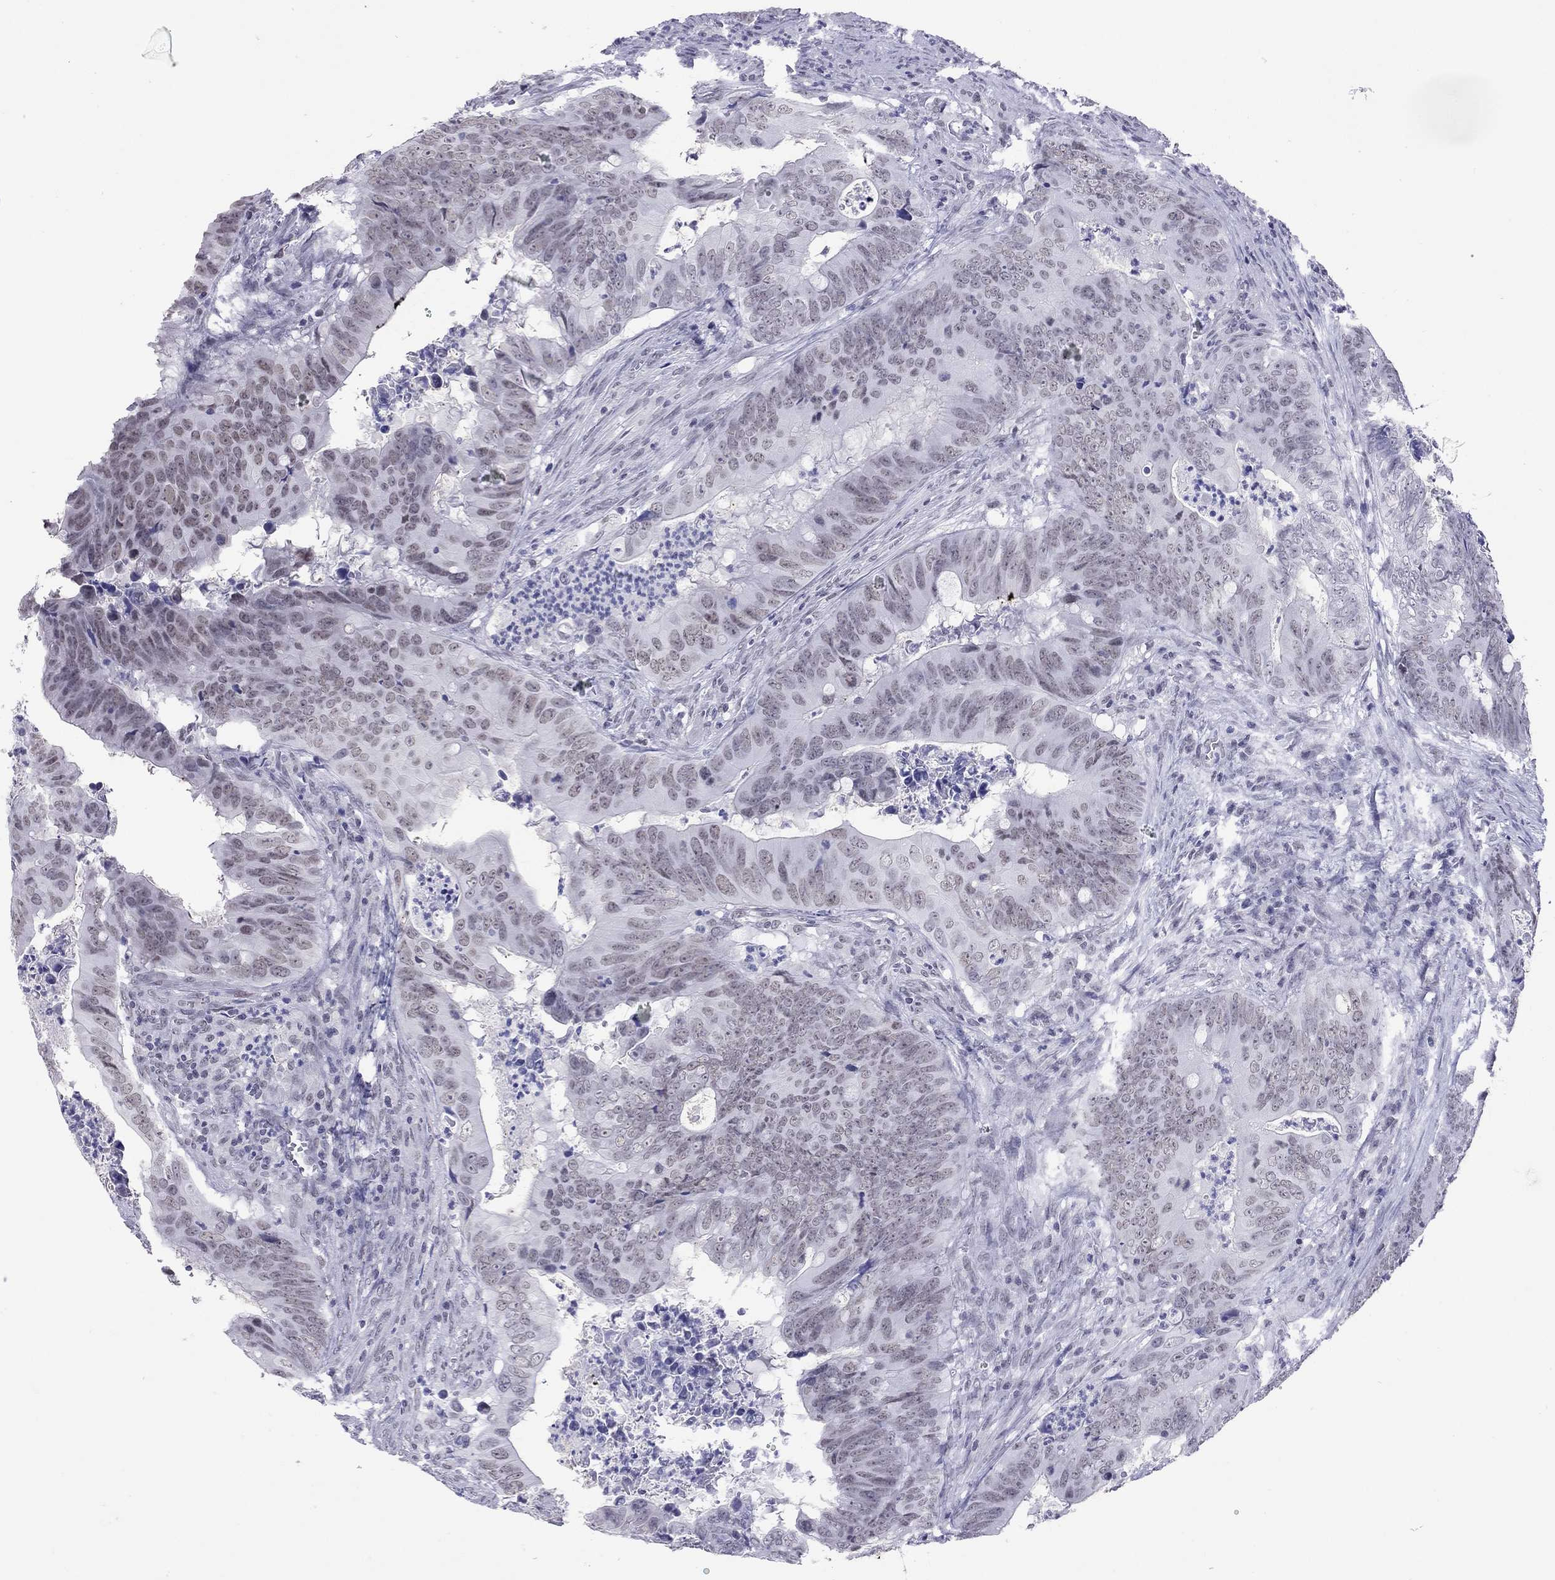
{"staining": {"intensity": "negative", "quantity": "none", "location": "none"}, "tissue": "colorectal cancer", "cell_type": "Tumor cells", "image_type": "cancer", "snomed": [{"axis": "morphology", "description": "Adenocarcinoma, NOS"}, {"axis": "topography", "description": "Colon"}], "caption": "Colorectal cancer was stained to show a protein in brown. There is no significant expression in tumor cells. Brightfield microscopy of immunohistochemistry (IHC) stained with DAB (brown) and hematoxylin (blue), captured at high magnification.", "gene": "JHY", "patient": {"sex": "female", "age": 82}}